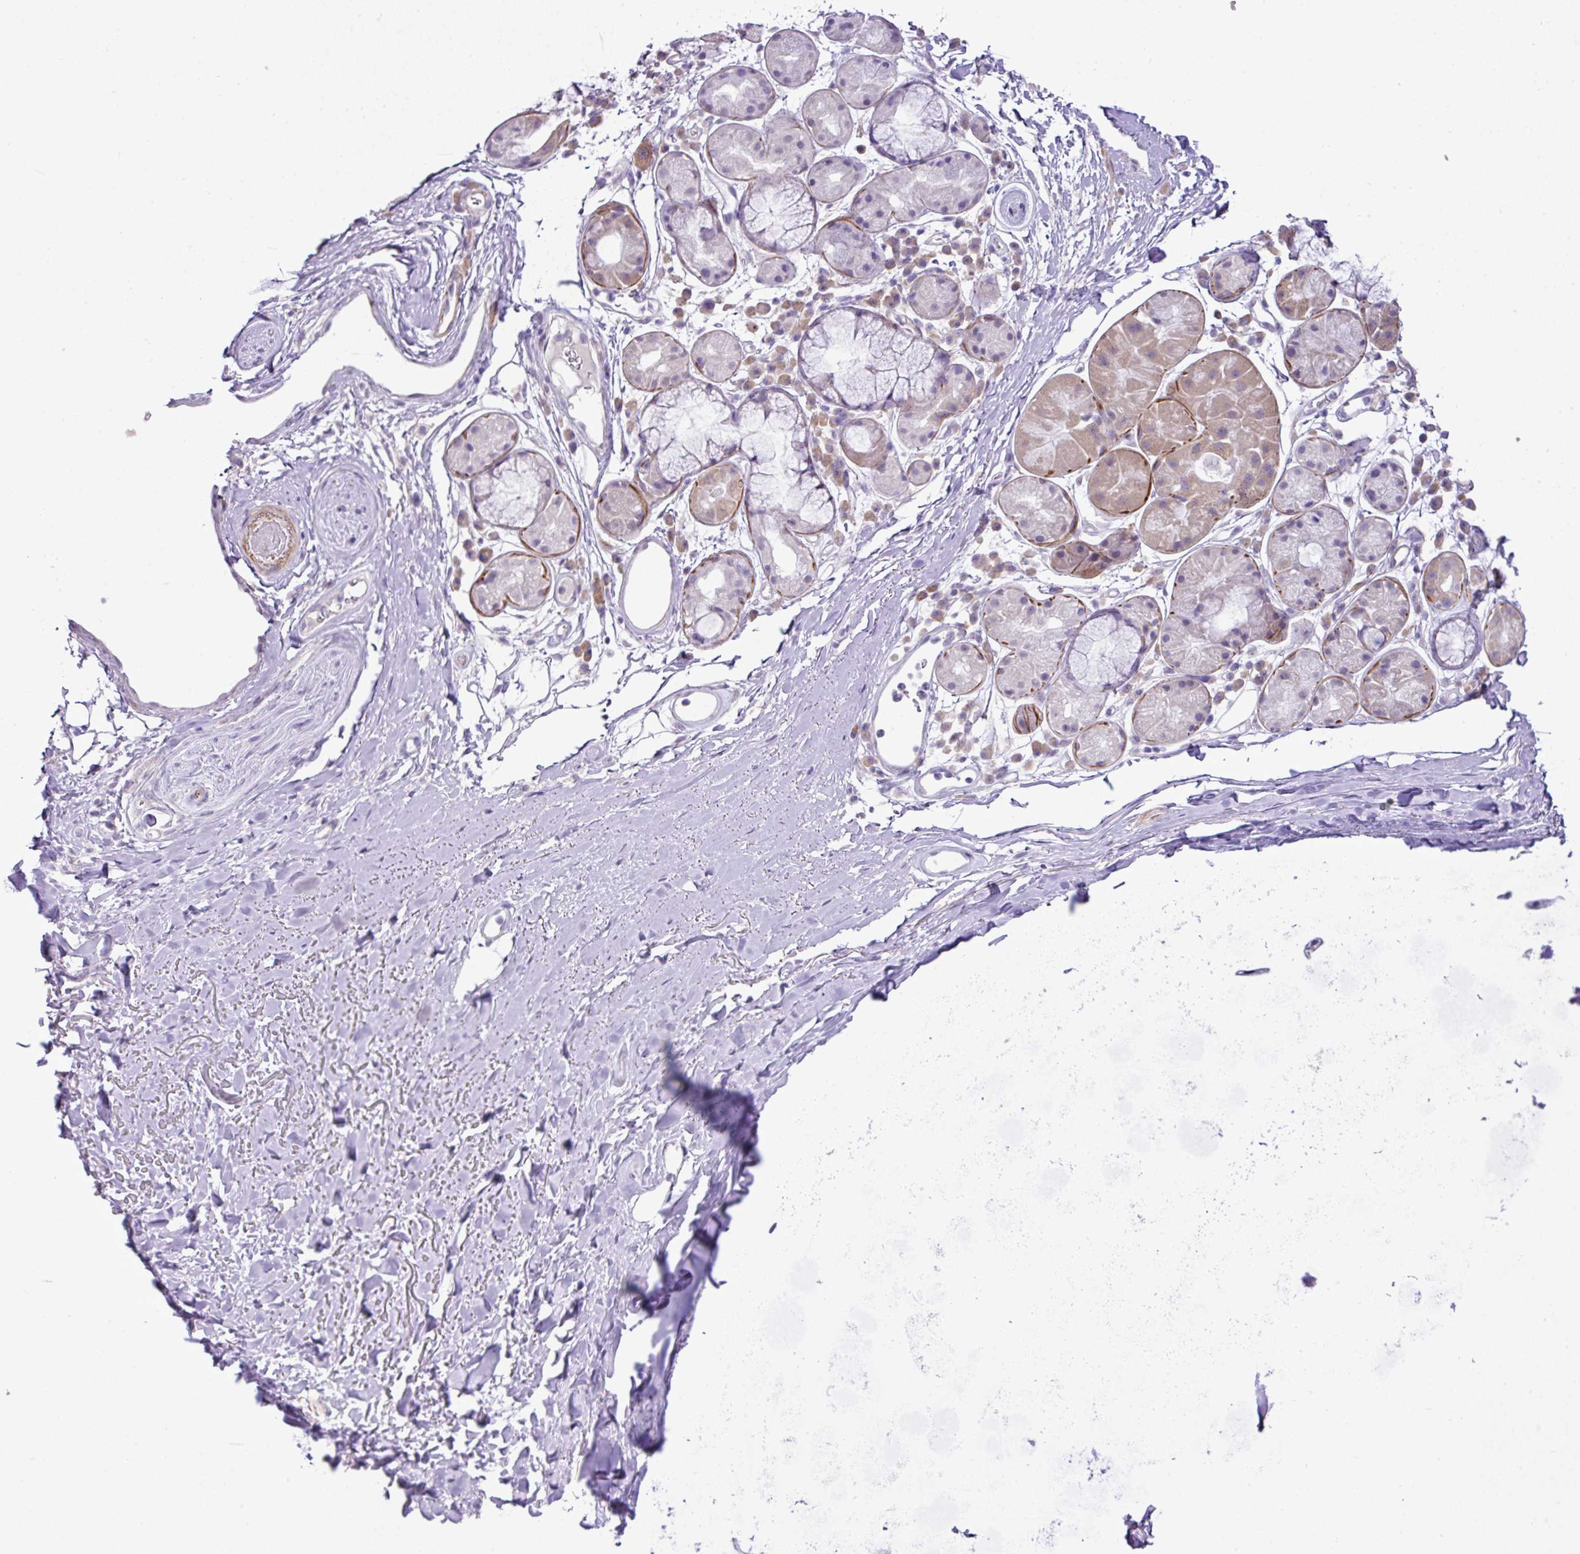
{"staining": {"intensity": "negative", "quantity": "none", "location": "none"}, "tissue": "adipose tissue", "cell_type": "Adipocytes", "image_type": "normal", "snomed": [{"axis": "morphology", "description": "Normal tissue, NOS"}, {"axis": "topography", "description": "Cartilage tissue"}], "caption": "The histopathology image displays no significant positivity in adipocytes of adipose tissue.", "gene": "DIP2A", "patient": {"sex": "male", "age": 80}}